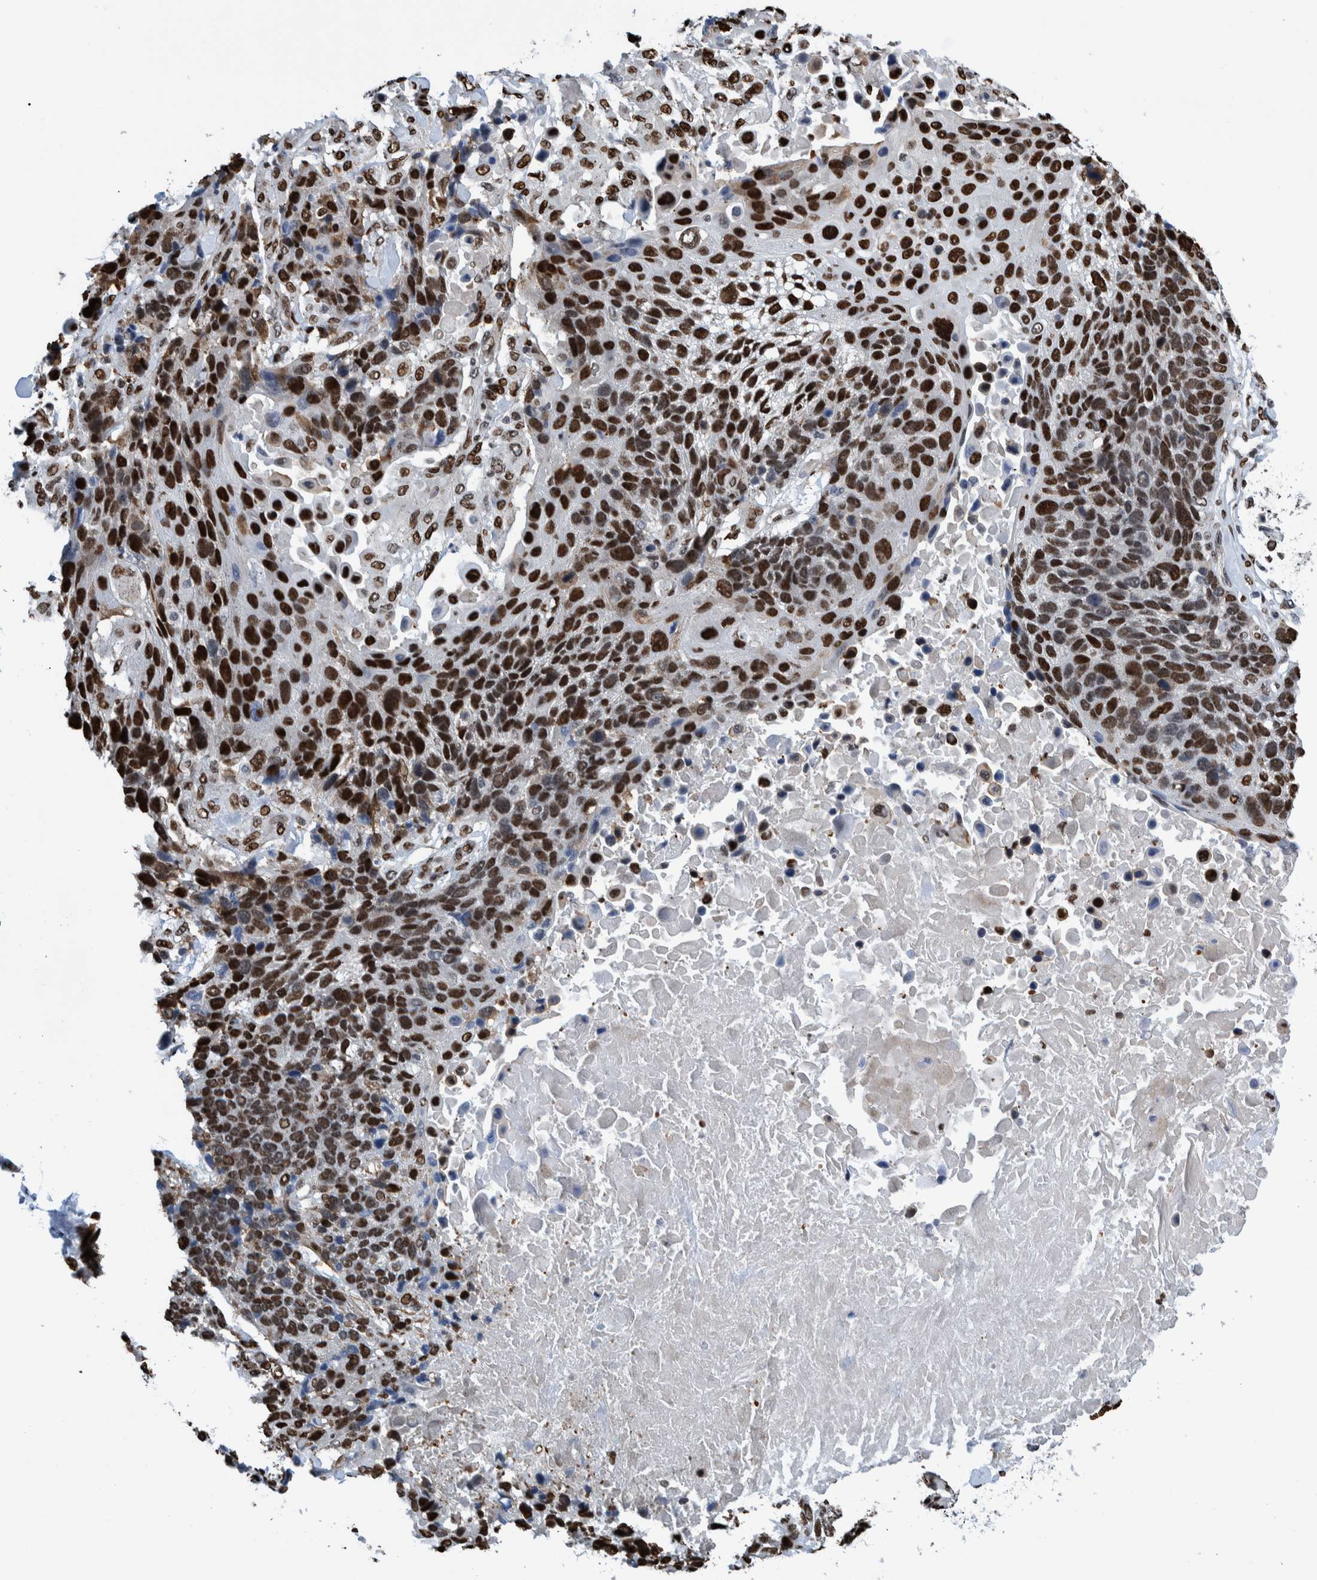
{"staining": {"intensity": "strong", "quantity": ">75%", "location": "nuclear"}, "tissue": "lung cancer", "cell_type": "Tumor cells", "image_type": "cancer", "snomed": [{"axis": "morphology", "description": "Squamous cell carcinoma, NOS"}, {"axis": "topography", "description": "Lung"}], "caption": "Human squamous cell carcinoma (lung) stained with a protein marker demonstrates strong staining in tumor cells.", "gene": "HEATR9", "patient": {"sex": "male", "age": 65}}